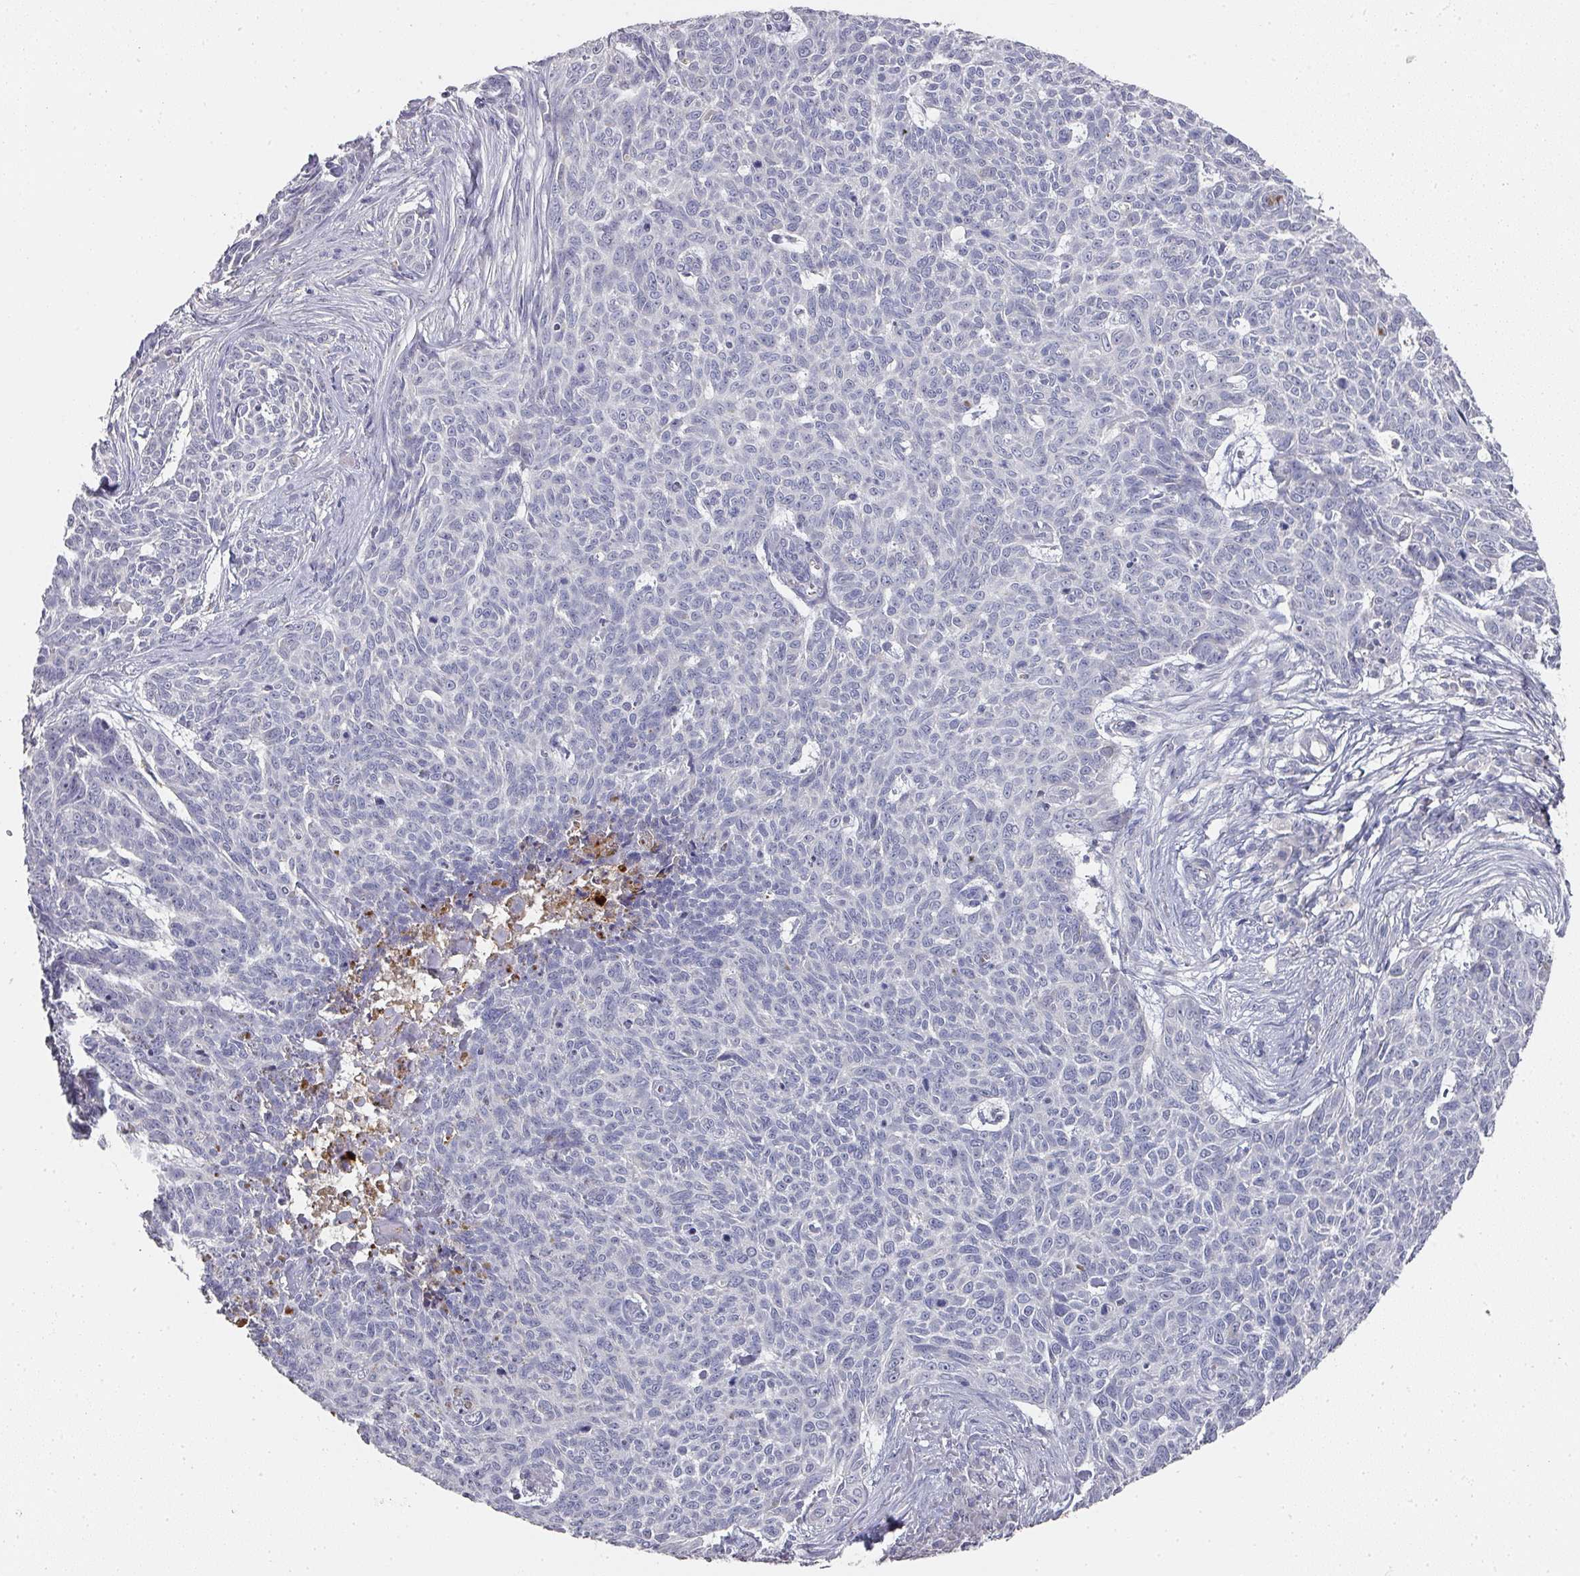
{"staining": {"intensity": "negative", "quantity": "none", "location": "none"}, "tissue": "skin cancer", "cell_type": "Tumor cells", "image_type": "cancer", "snomed": [{"axis": "morphology", "description": "Basal cell carcinoma"}, {"axis": "topography", "description": "Skin"}], "caption": "This is an immunohistochemistry histopathology image of basal cell carcinoma (skin). There is no positivity in tumor cells.", "gene": "CAMP", "patient": {"sex": "female", "age": 93}}